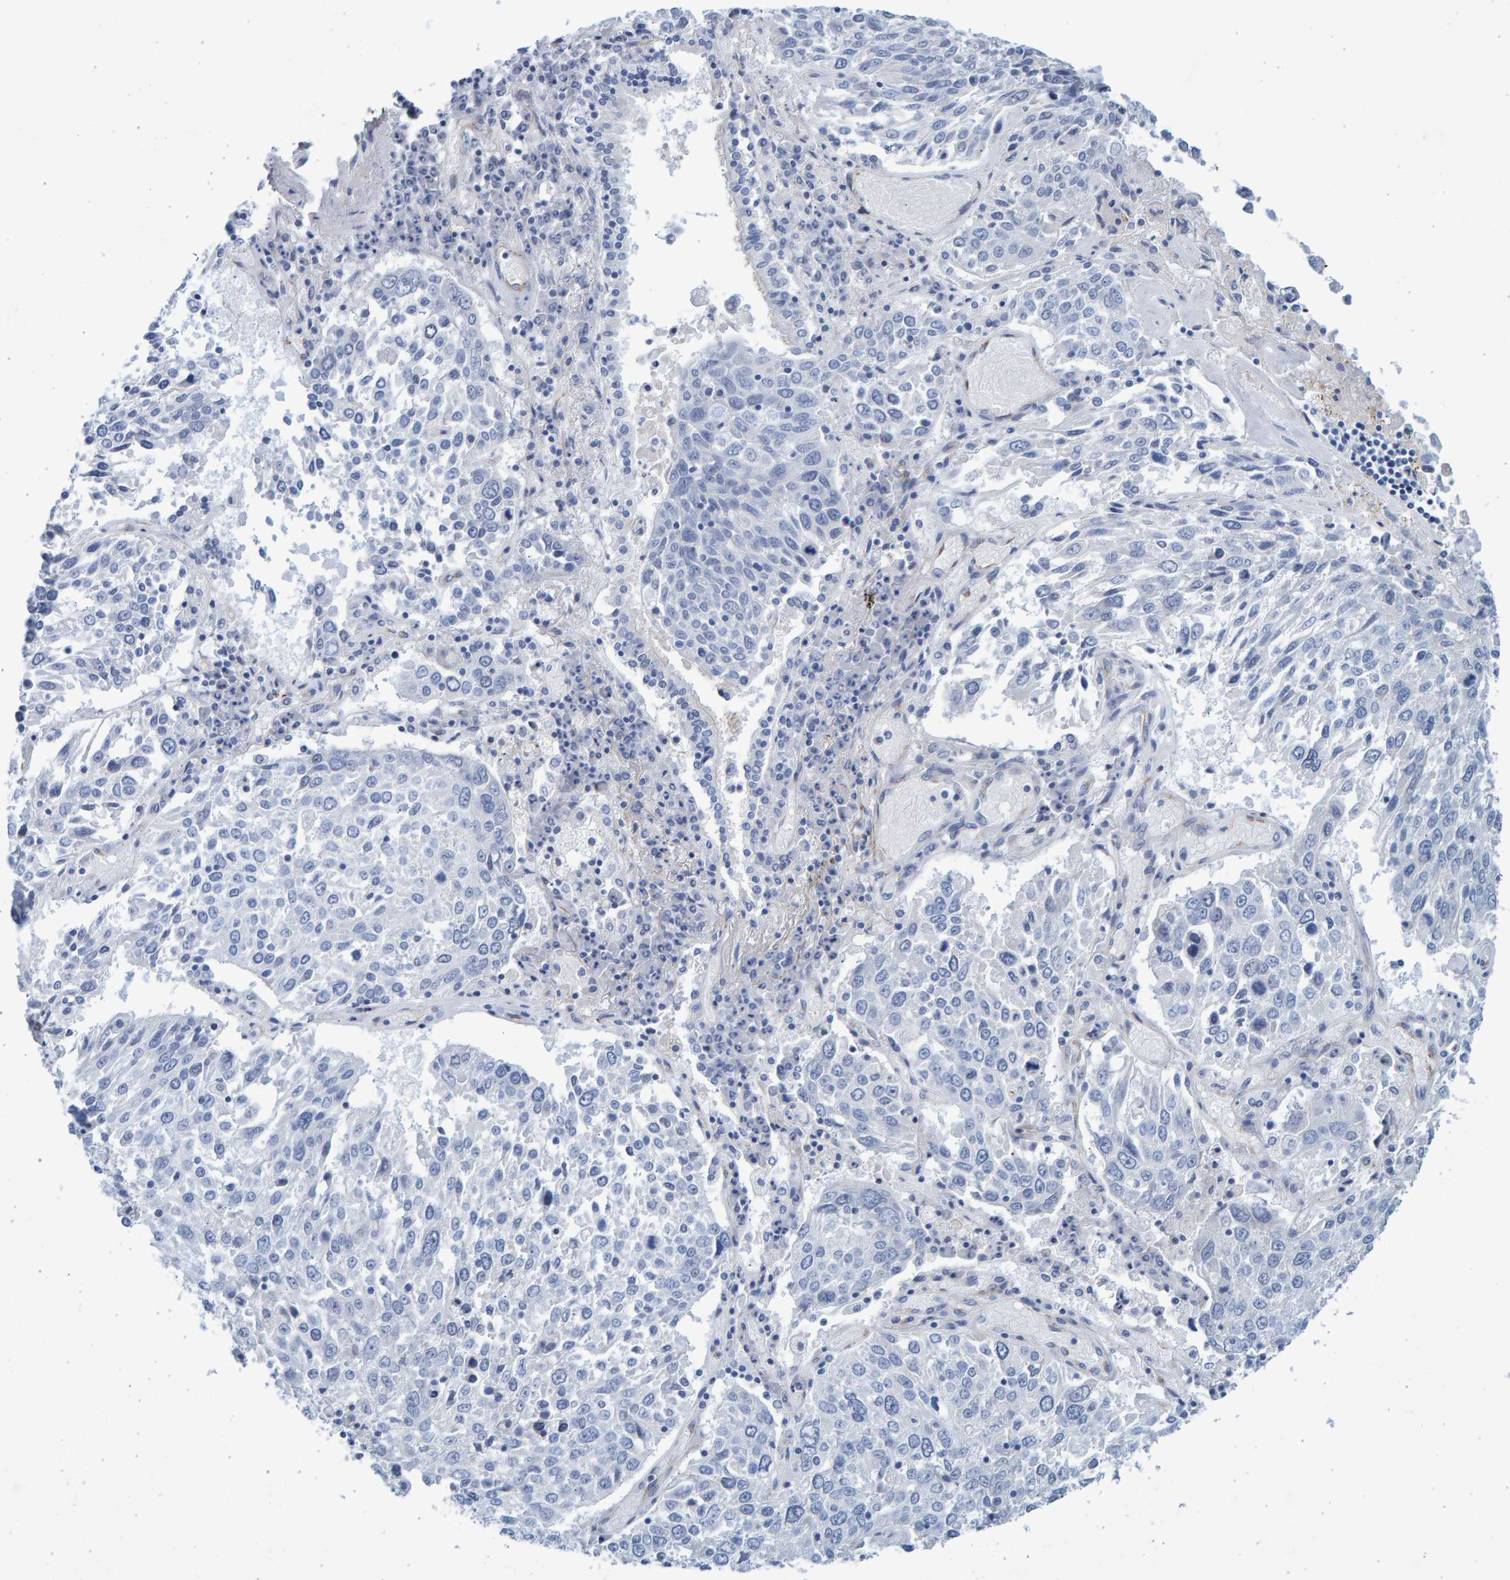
{"staining": {"intensity": "negative", "quantity": "none", "location": "none"}, "tissue": "lung cancer", "cell_type": "Tumor cells", "image_type": "cancer", "snomed": [{"axis": "morphology", "description": "Squamous cell carcinoma, NOS"}, {"axis": "topography", "description": "Lung"}], "caption": "Tumor cells are negative for protein expression in human squamous cell carcinoma (lung).", "gene": "SLC34A3", "patient": {"sex": "male", "age": 65}}